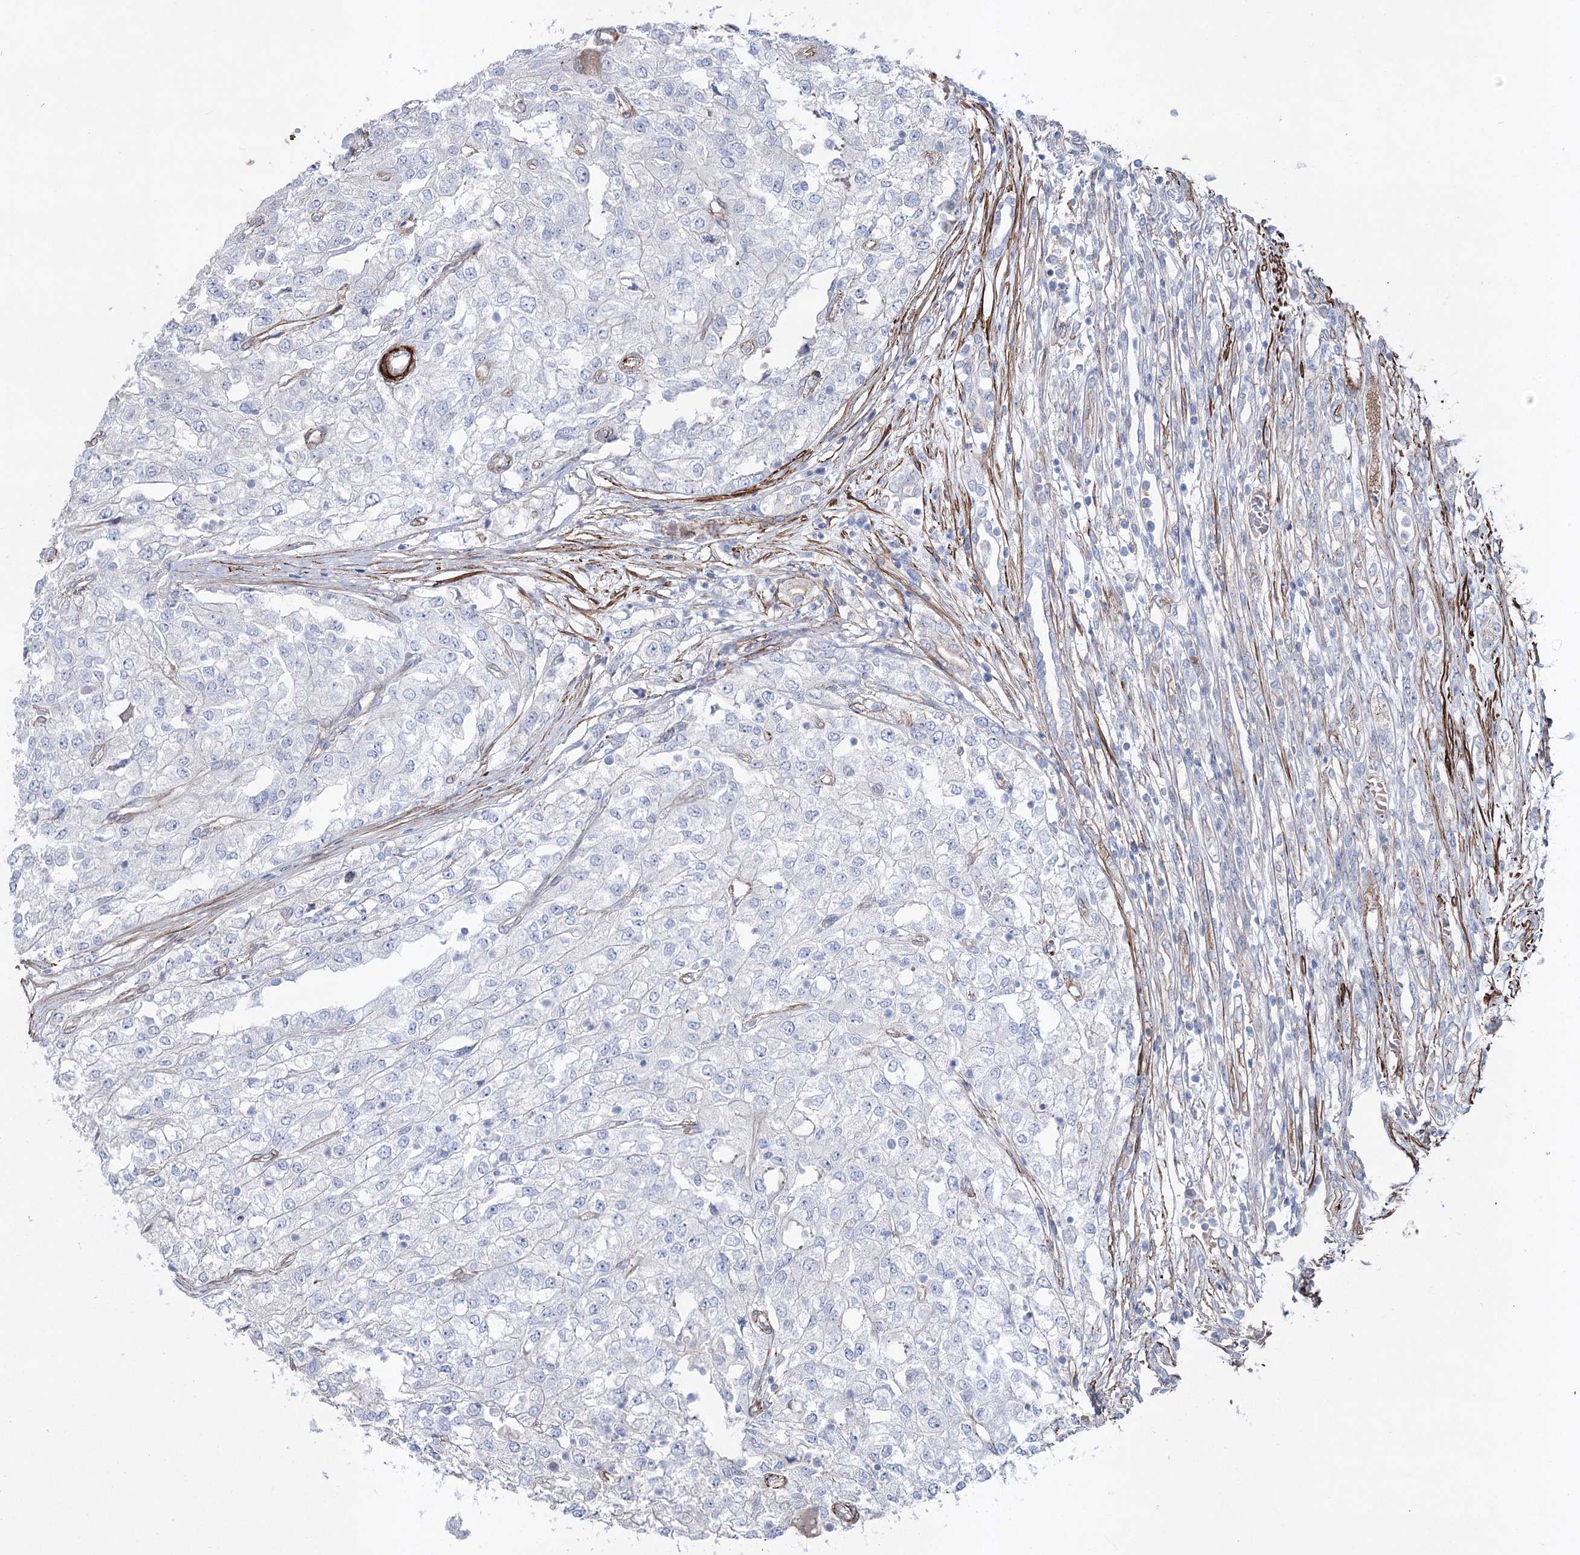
{"staining": {"intensity": "negative", "quantity": "none", "location": "none"}, "tissue": "renal cancer", "cell_type": "Tumor cells", "image_type": "cancer", "snomed": [{"axis": "morphology", "description": "Adenocarcinoma, NOS"}, {"axis": "topography", "description": "Kidney"}], "caption": "High magnification brightfield microscopy of renal cancer (adenocarcinoma) stained with DAB (3,3'-diaminobenzidine) (brown) and counterstained with hematoxylin (blue): tumor cells show no significant staining. (DAB immunohistochemistry (IHC), high magnification).", "gene": "ARHGAP20", "patient": {"sex": "female", "age": 54}}